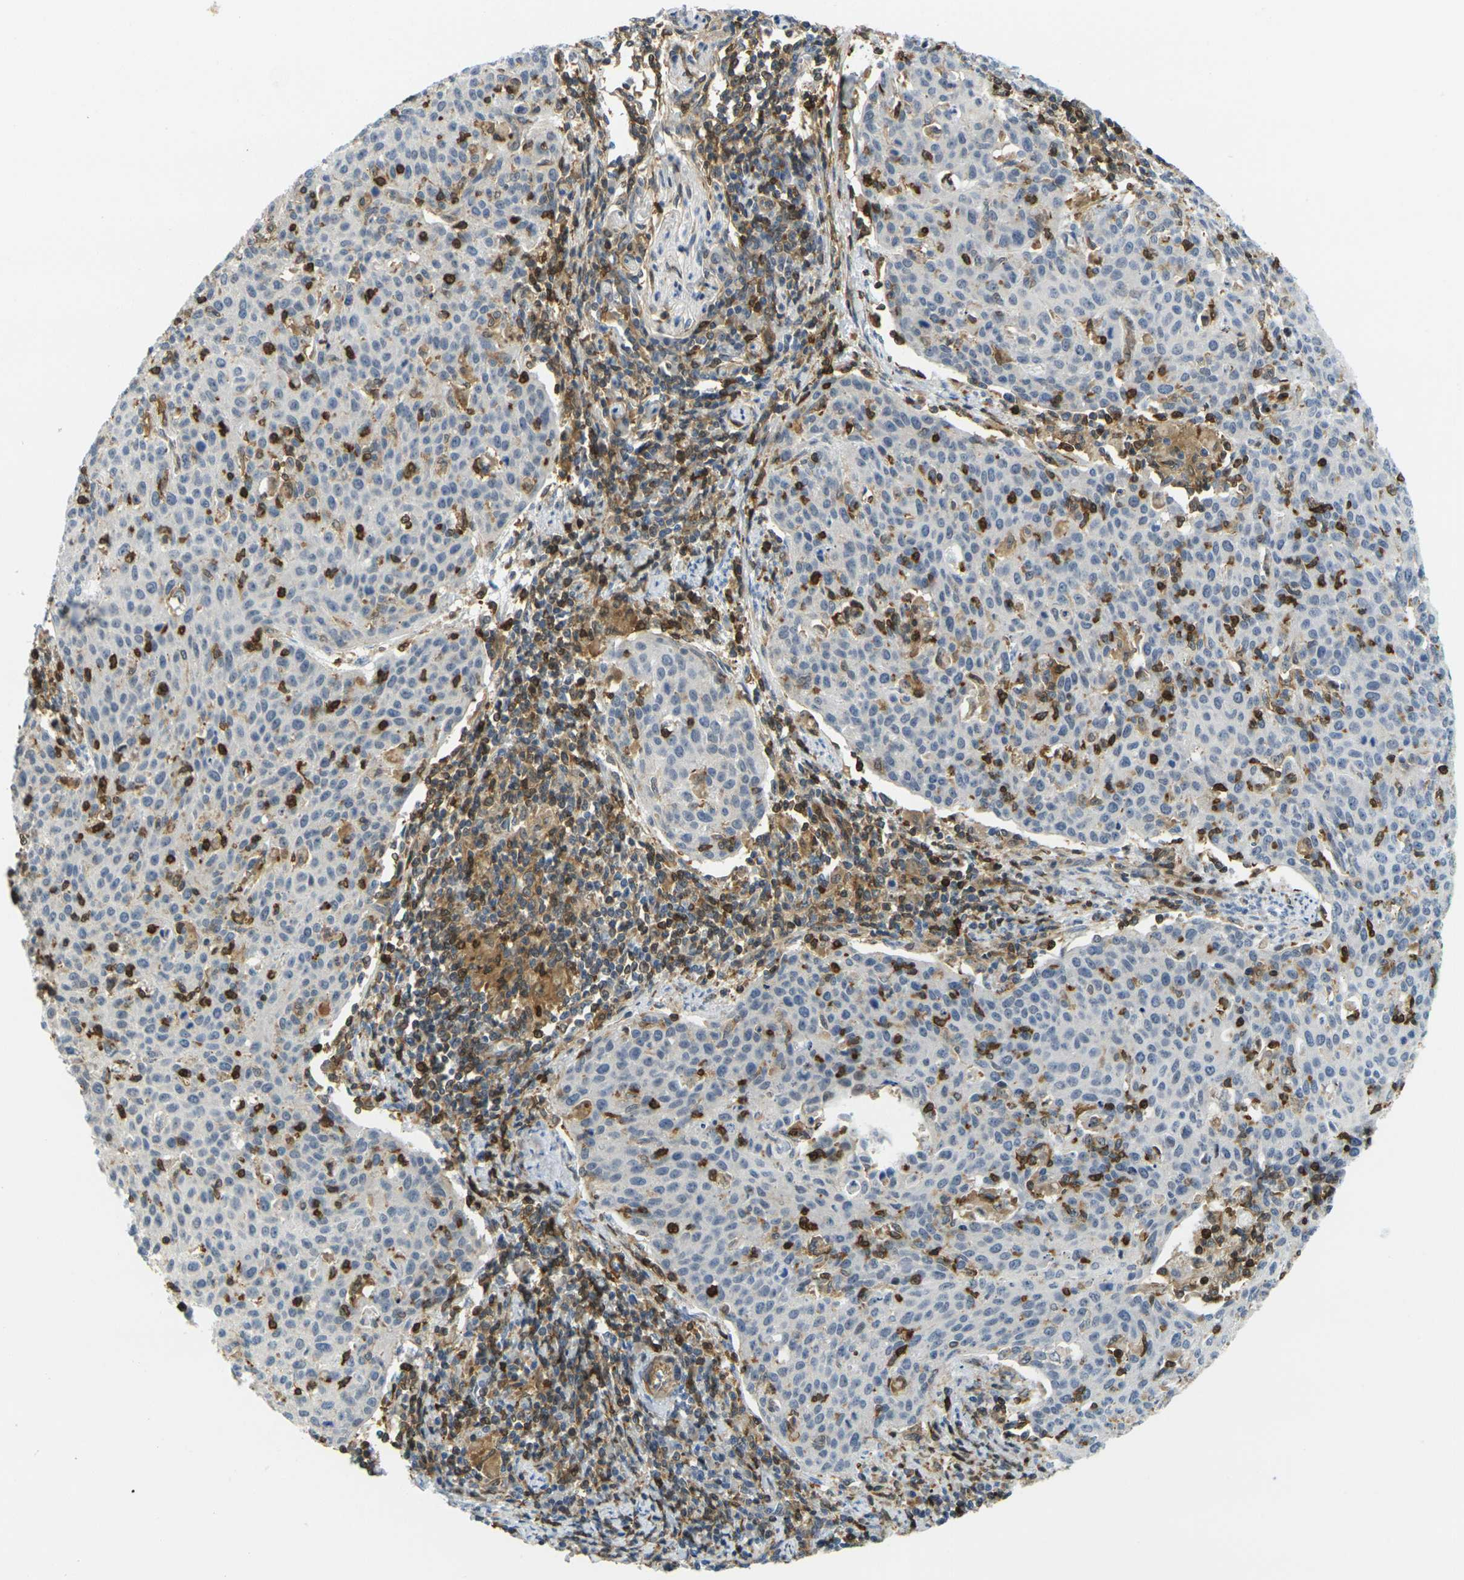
{"staining": {"intensity": "negative", "quantity": "none", "location": "none"}, "tissue": "cervical cancer", "cell_type": "Tumor cells", "image_type": "cancer", "snomed": [{"axis": "morphology", "description": "Squamous cell carcinoma, NOS"}, {"axis": "topography", "description": "Cervix"}], "caption": "This is an IHC micrograph of cervical cancer. There is no staining in tumor cells.", "gene": "LASP1", "patient": {"sex": "female", "age": 38}}